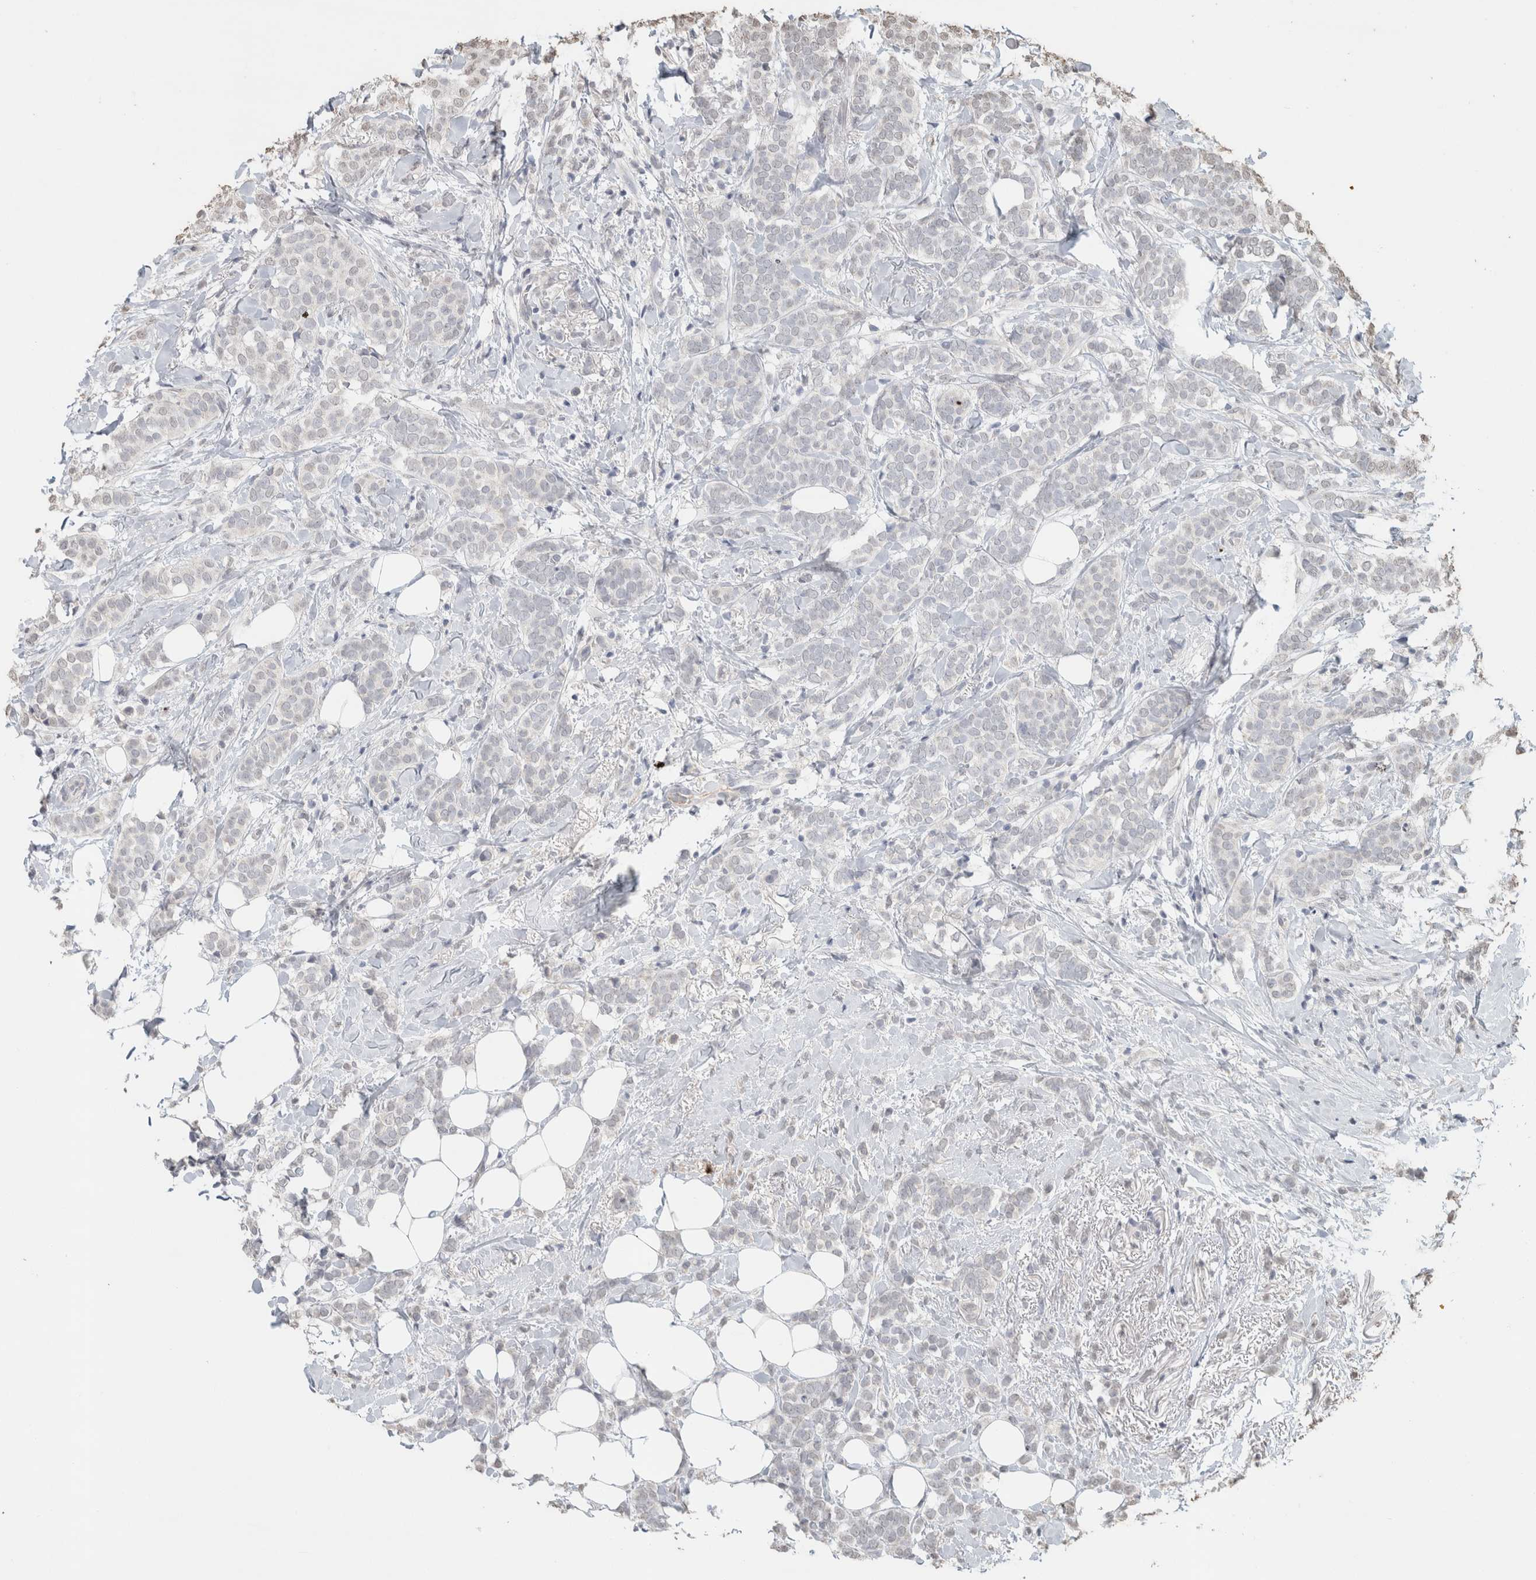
{"staining": {"intensity": "negative", "quantity": "none", "location": "none"}, "tissue": "breast cancer", "cell_type": "Tumor cells", "image_type": "cancer", "snomed": [{"axis": "morphology", "description": "Lobular carcinoma"}, {"axis": "topography", "description": "Breast"}], "caption": "This is a photomicrograph of IHC staining of lobular carcinoma (breast), which shows no staining in tumor cells.", "gene": "FAM3A", "patient": {"sex": "female", "age": 50}}